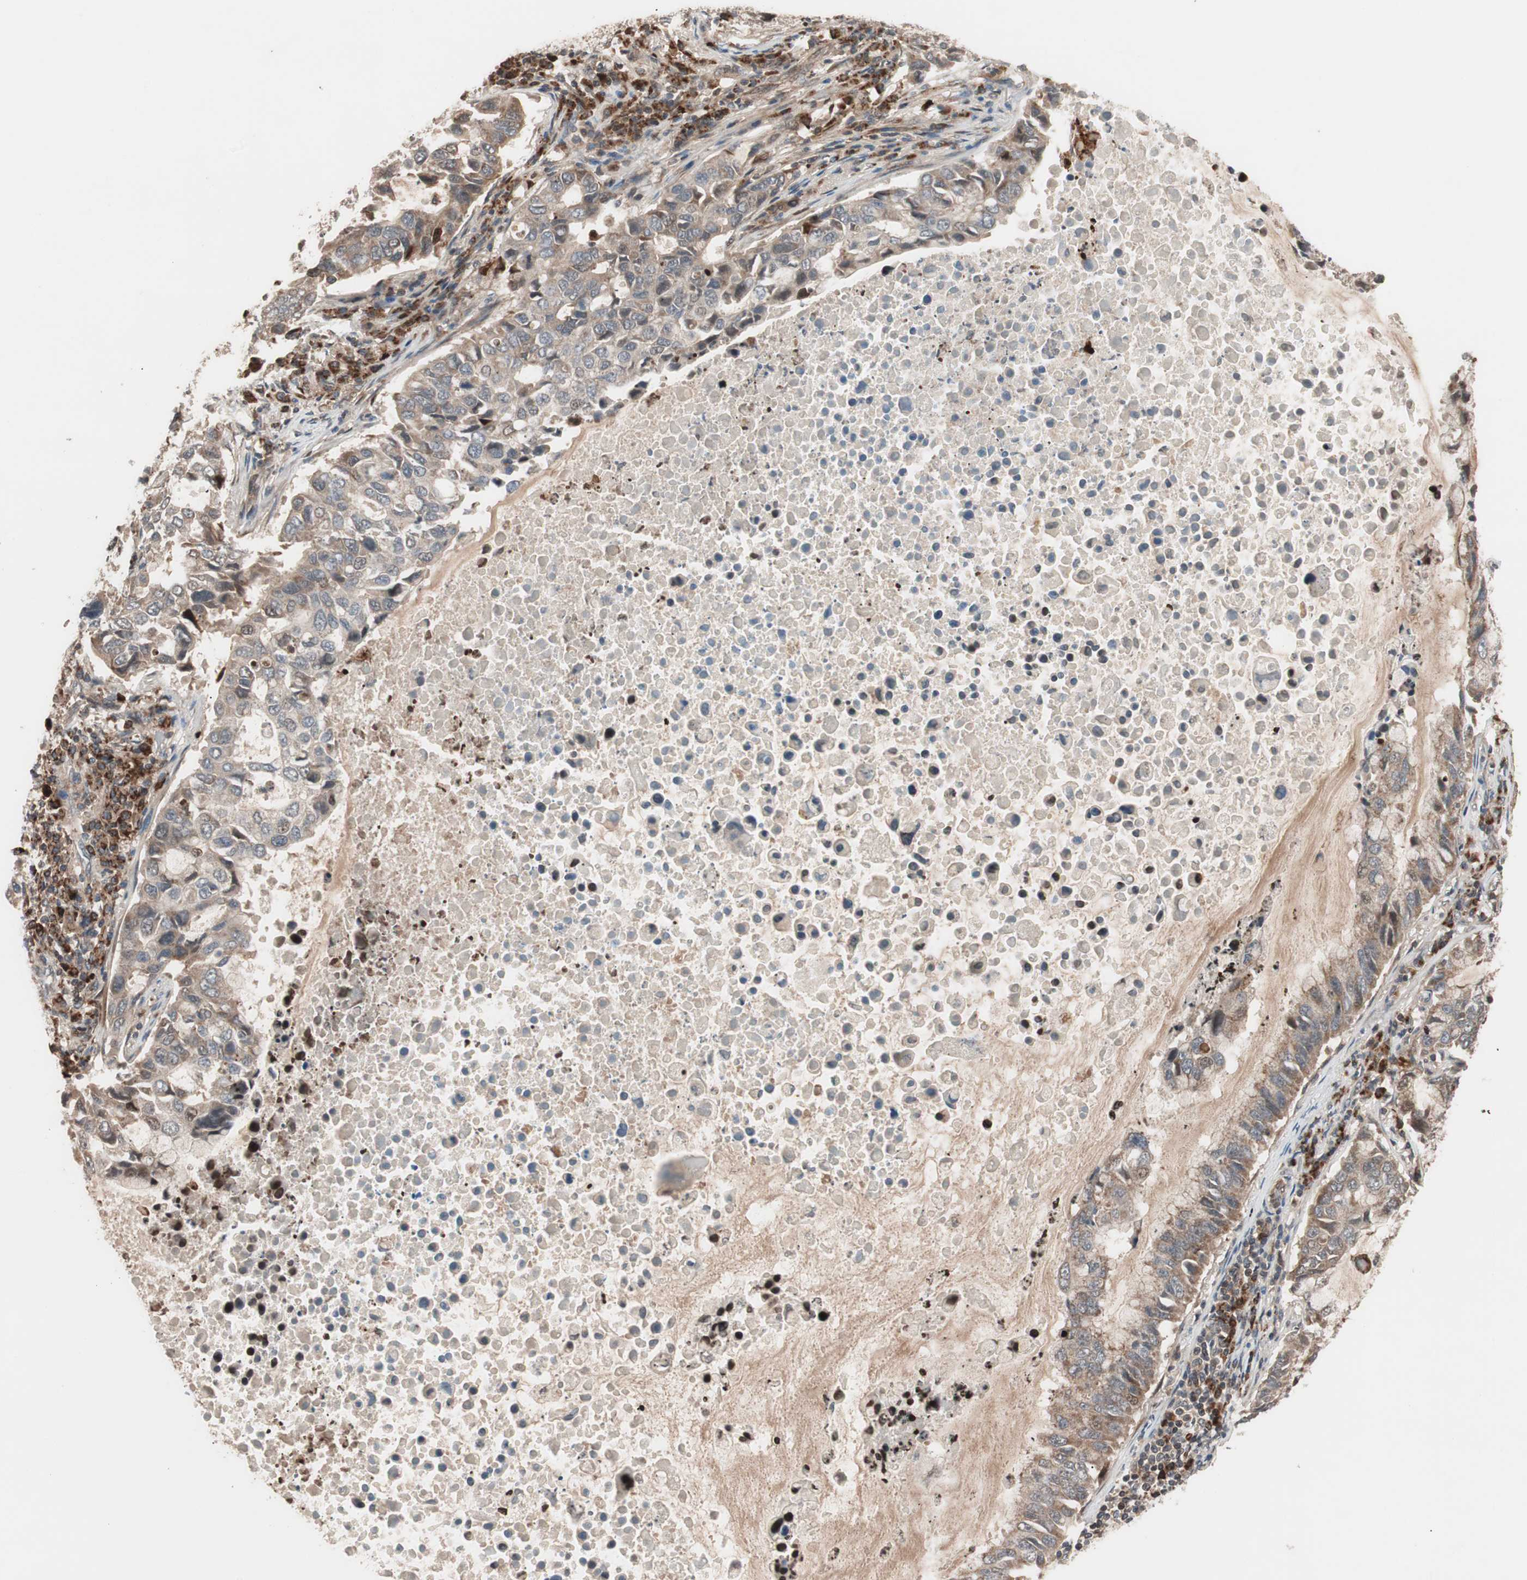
{"staining": {"intensity": "moderate", "quantity": ">75%", "location": "cytoplasmic/membranous"}, "tissue": "lung cancer", "cell_type": "Tumor cells", "image_type": "cancer", "snomed": [{"axis": "morphology", "description": "Adenocarcinoma, NOS"}, {"axis": "topography", "description": "Lung"}], "caption": "Adenocarcinoma (lung) tissue reveals moderate cytoplasmic/membranous positivity in about >75% of tumor cells The protein is shown in brown color, while the nuclei are stained blue.", "gene": "NF2", "patient": {"sex": "male", "age": 64}}